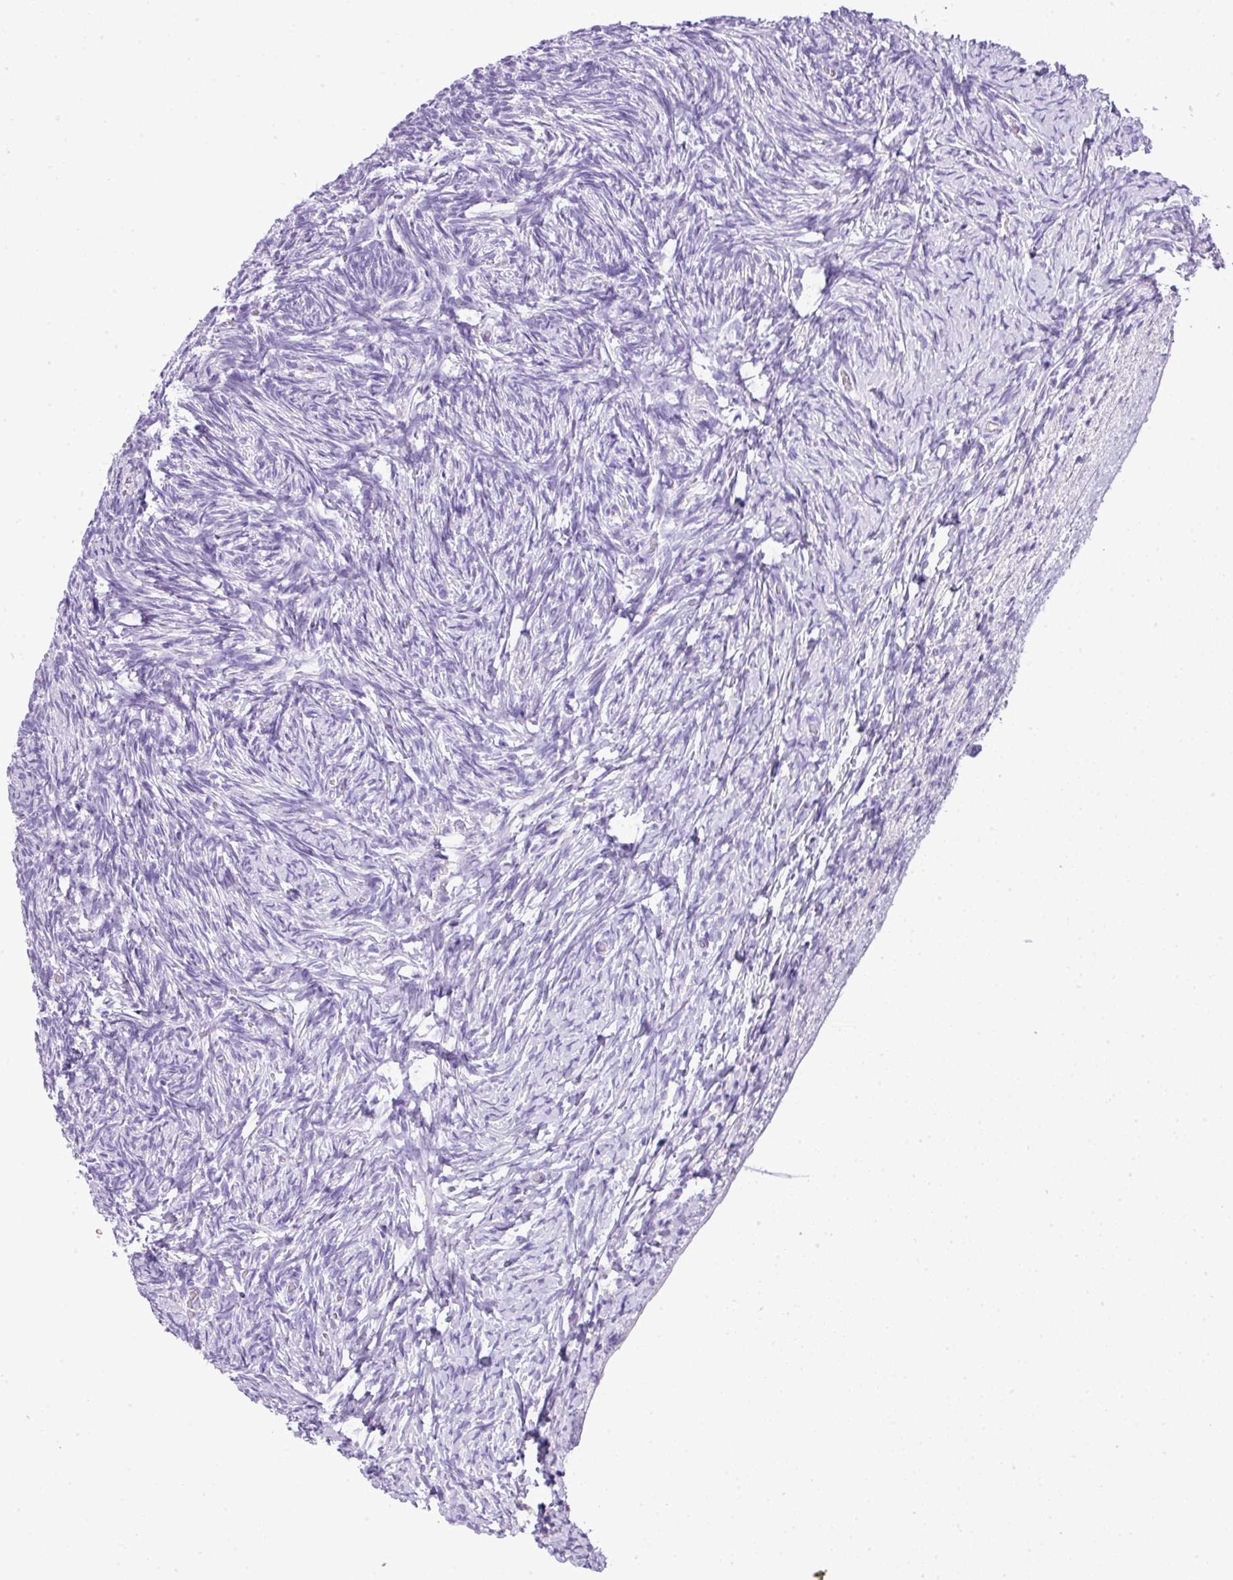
{"staining": {"intensity": "negative", "quantity": "none", "location": "none"}, "tissue": "ovary", "cell_type": "Ovarian stroma cells", "image_type": "normal", "snomed": [{"axis": "morphology", "description": "Normal tissue, NOS"}, {"axis": "topography", "description": "Ovary"}], "caption": "DAB (3,3'-diaminobenzidine) immunohistochemical staining of normal ovary reveals no significant staining in ovarian stroma cells.", "gene": "MUC21", "patient": {"sex": "female", "age": 39}}